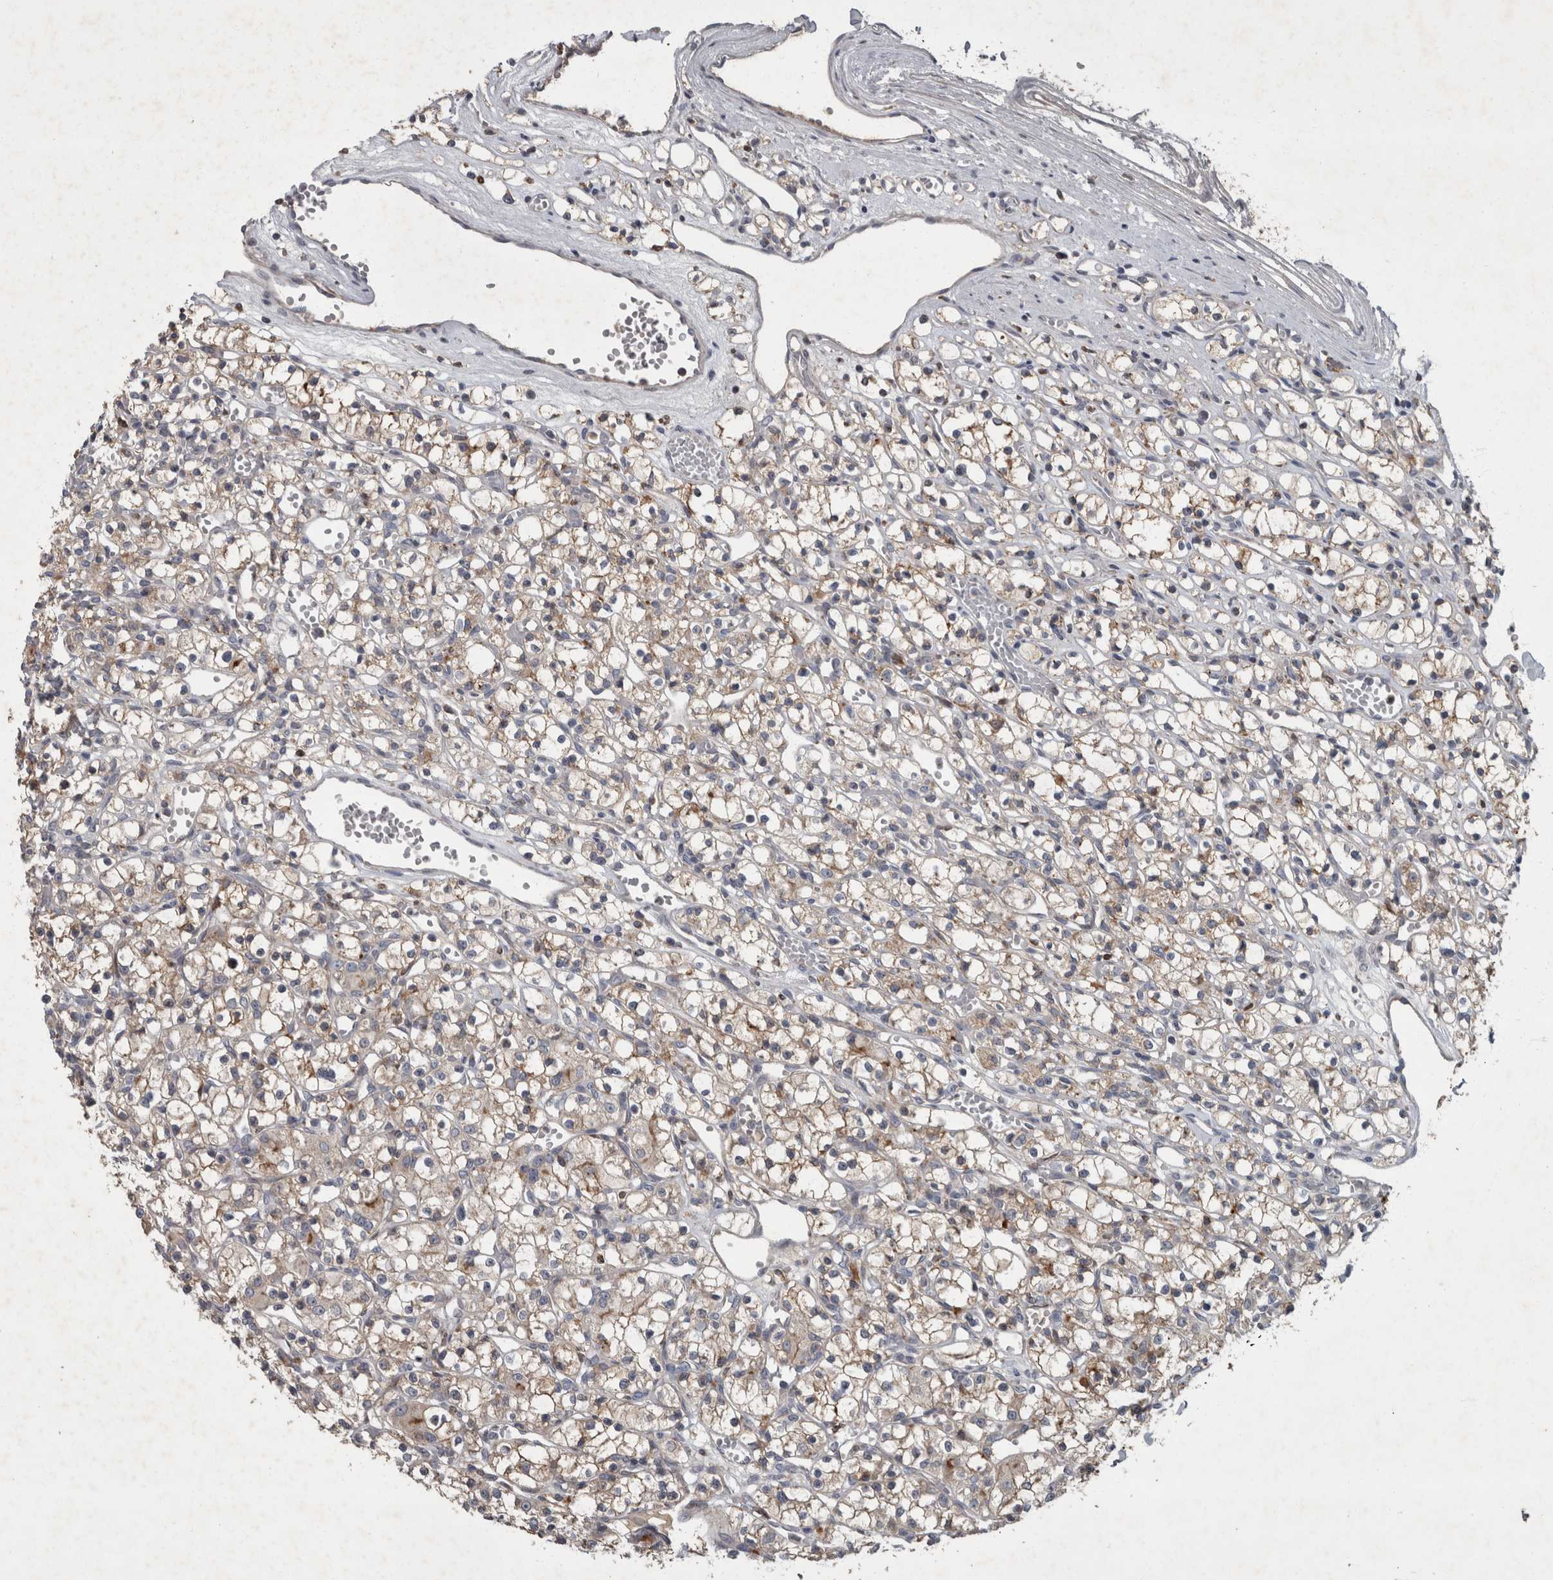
{"staining": {"intensity": "weak", "quantity": "25%-75%", "location": "cytoplasmic/membranous"}, "tissue": "renal cancer", "cell_type": "Tumor cells", "image_type": "cancer", "snomed": [{"axis": "morphology", "description": "Adenocarcinoma, NOS"}, {"axis": "topography", "description": "Kidney"}], "caption": "Immunohistochemistry (IHC) of human renal adenocarcinoma displays low levels of weak cytoplasmic/membranous expression in approximately 25%-75% of tumor cells.", "gene": "PPP1R3C", "patient": {"sex": "female", "age": 59}}